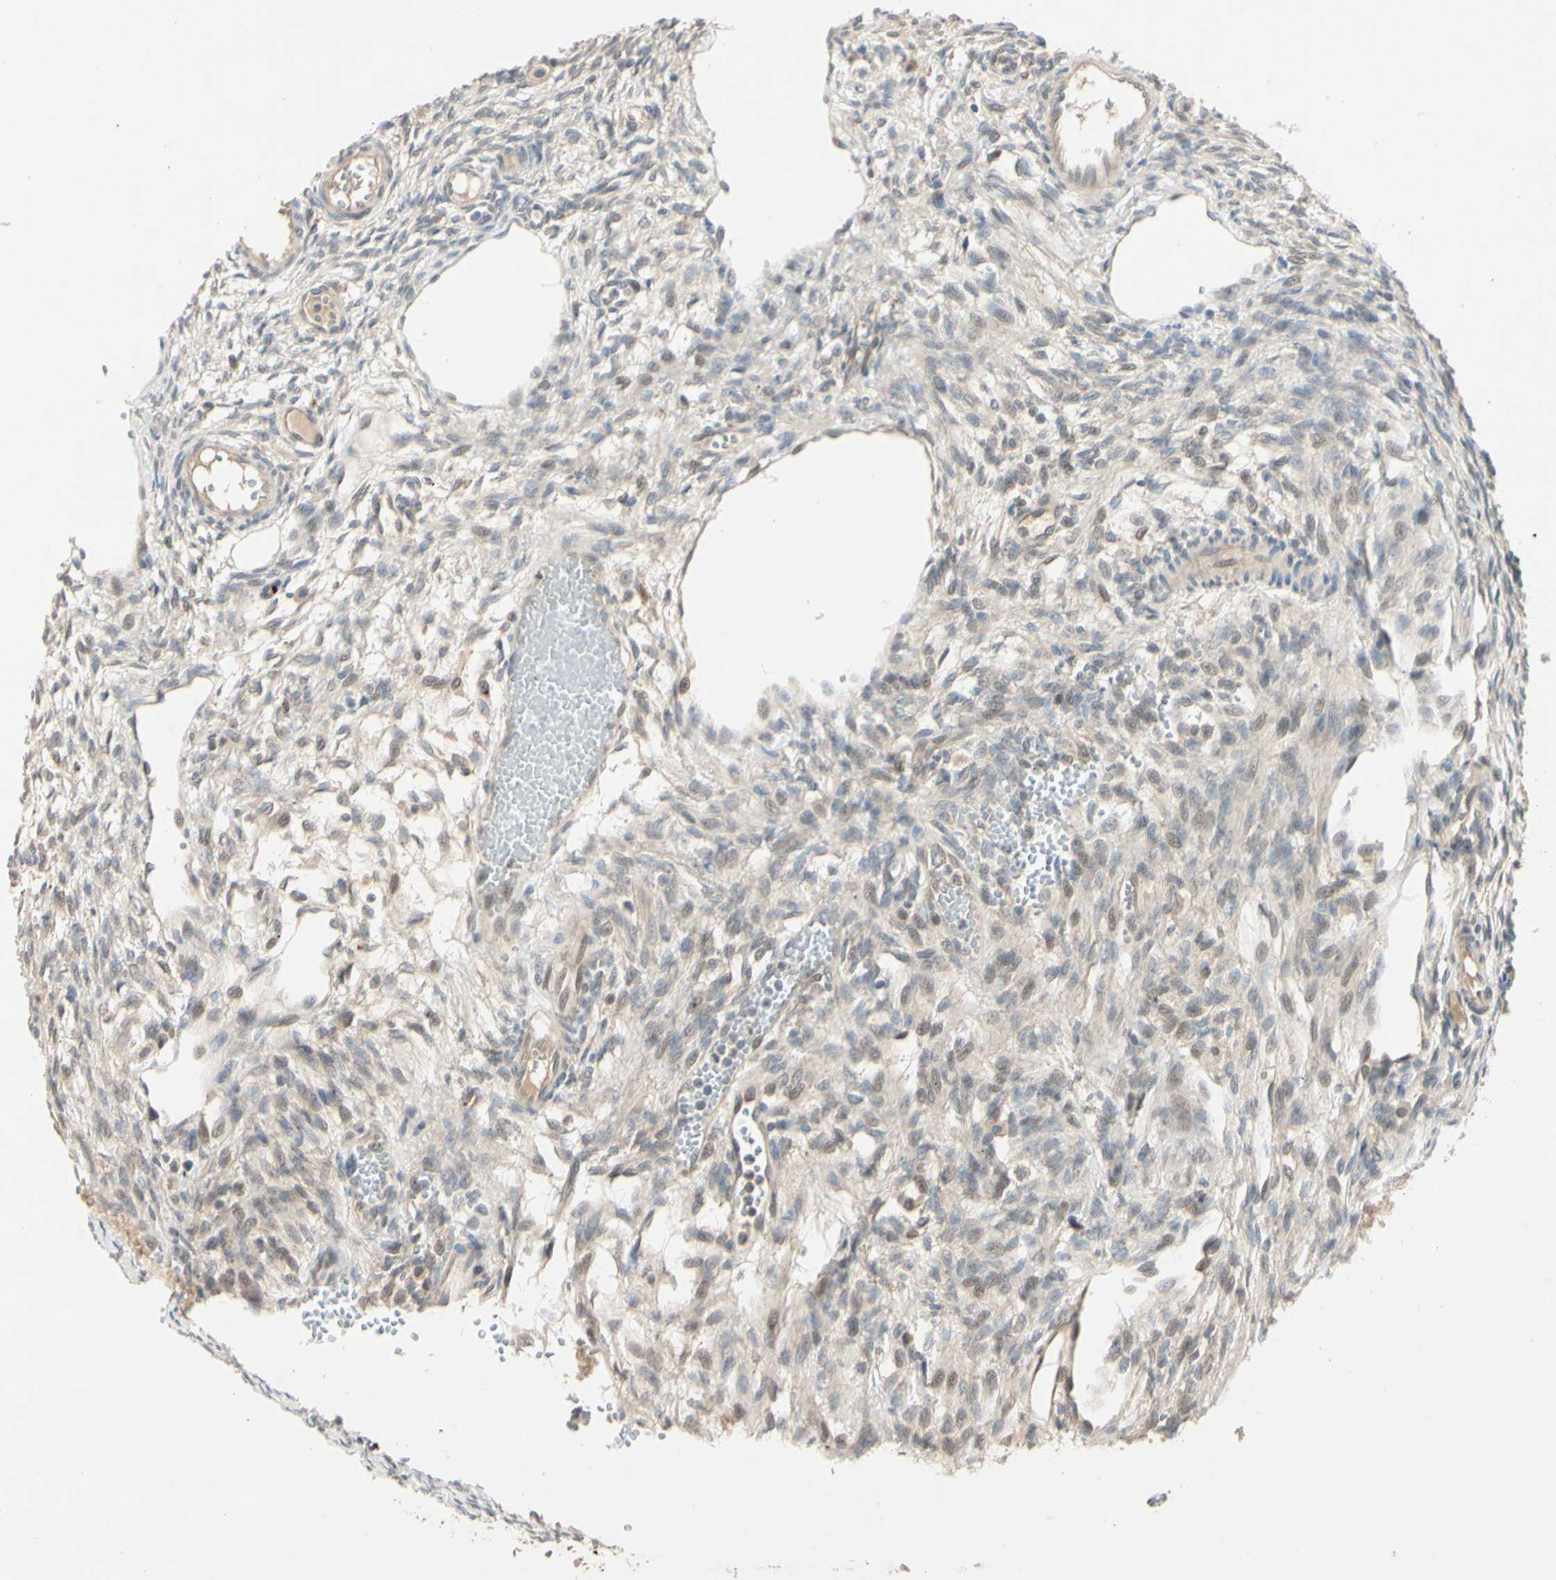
{"staining": {"intensity": "weak", "quantity": ">75%", "location": "cytoplasmic/membranous"}, "tissue": "ovary", "cell_type": "Follicle cells", "image_type": "normal", "snomed": [{"axis": "morphology", "description": "Normal tissue, NOS"}, {"axis": "topography", "description": "Ovary"}], "caption": "Approximately >75% of follicle cells in benign human ovary exhibit weak cytoplasmic/membranous protein staining as visualized by brown immunohistochemical staining.", "gene": "ACSL5", "patient": {"sex": "female", "age": 33}}